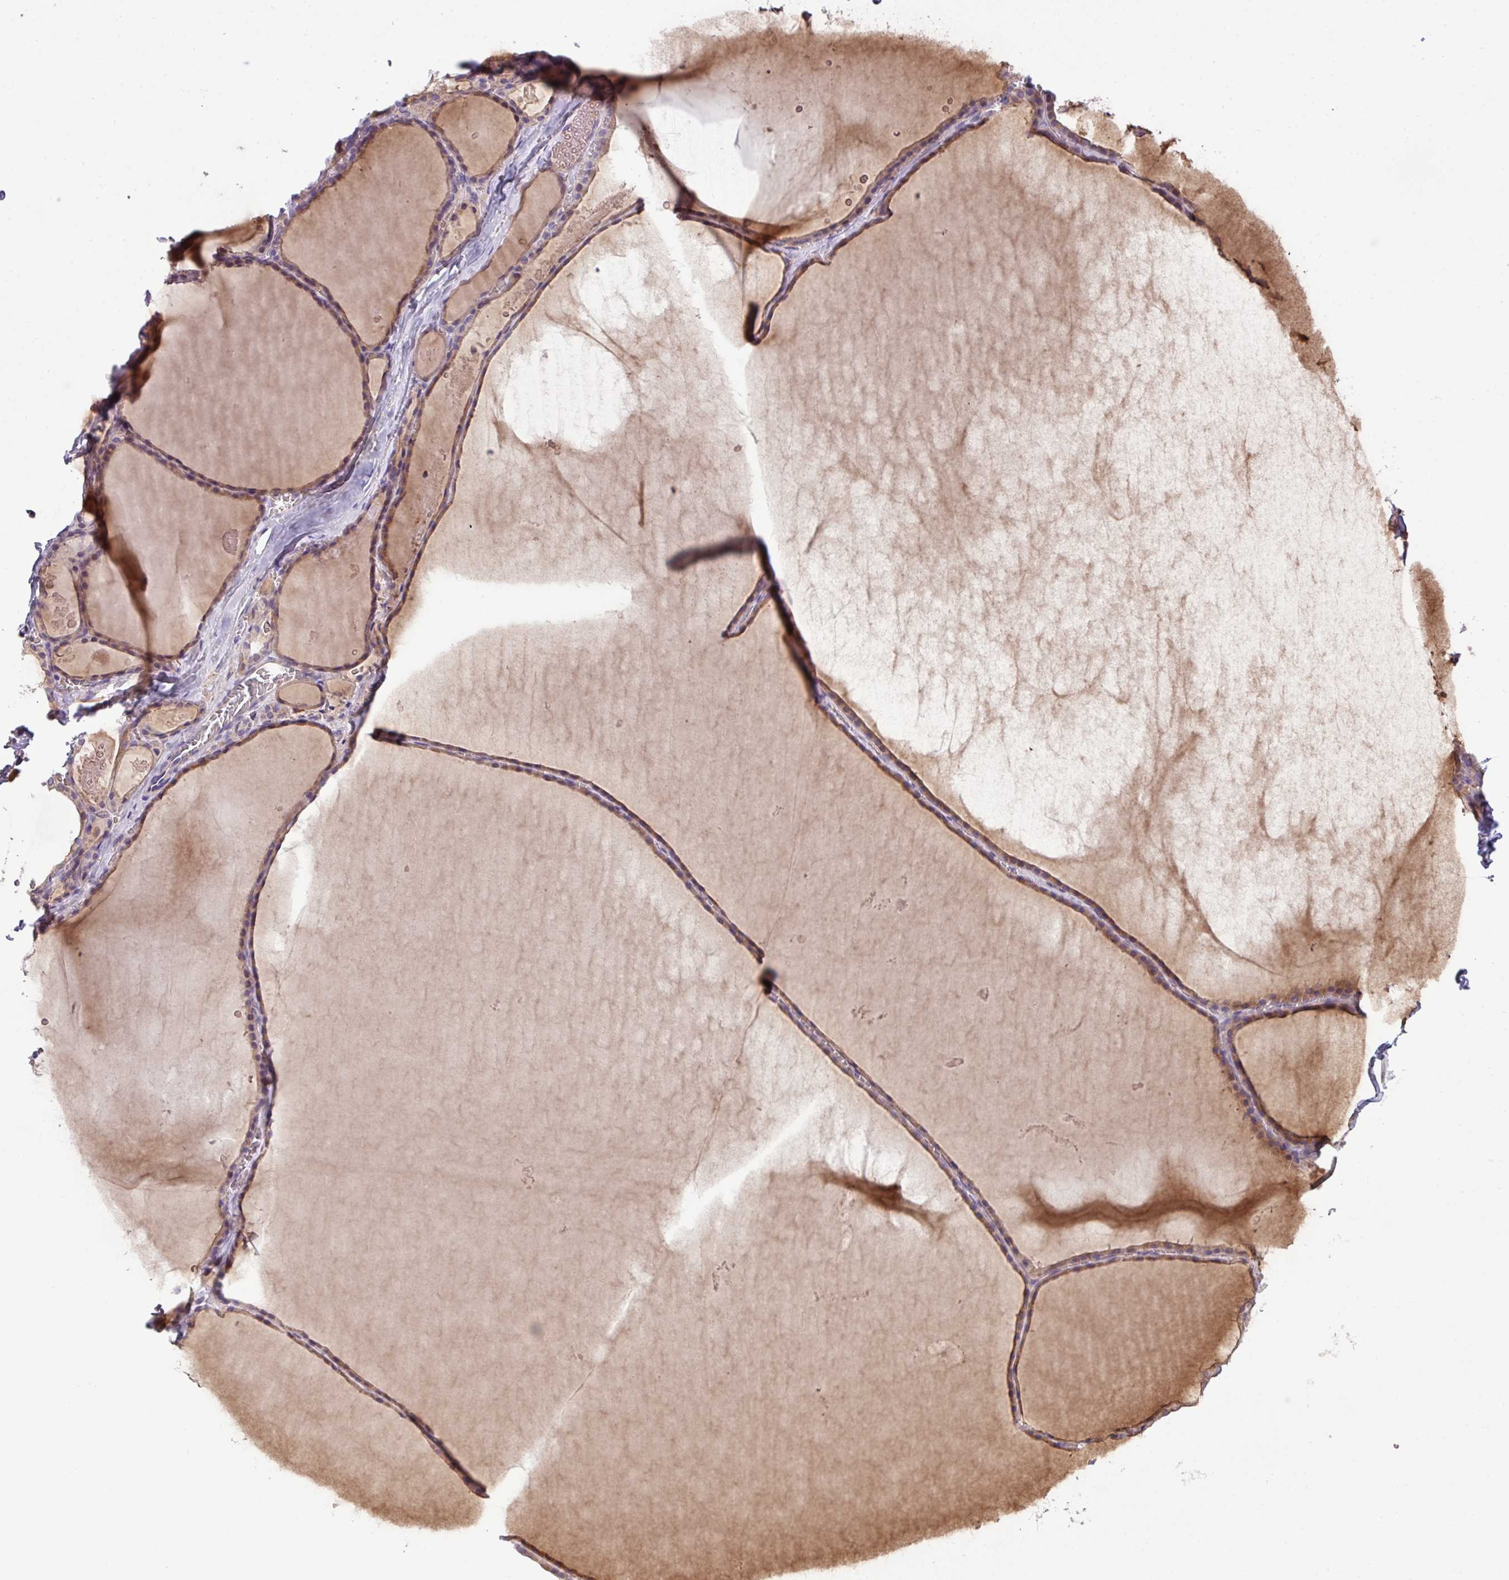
{"staining": {"intensity": "moderate", "quantity": "25%-75%", "location": "cytoplasmic/membranous"}, "tissue": "thyroid gland", "cell_type": "Glandular cells", "image_type": "normal", "snomed": [{"axis": "morphology", "description": "Normal tissue, NOS"}, {"axis": "topography", "description": "Thyroid gland"}], "caption": "Immunohistochemistry photomicrograph of benign thyroid gland stained for a protein (brown), which displays medium levels of moderate cytoplasmic/membranous staining in about 25%-75% of glandular cells.", "gene": "IRGC", "patient": {"sex": "male", "age": 56}}